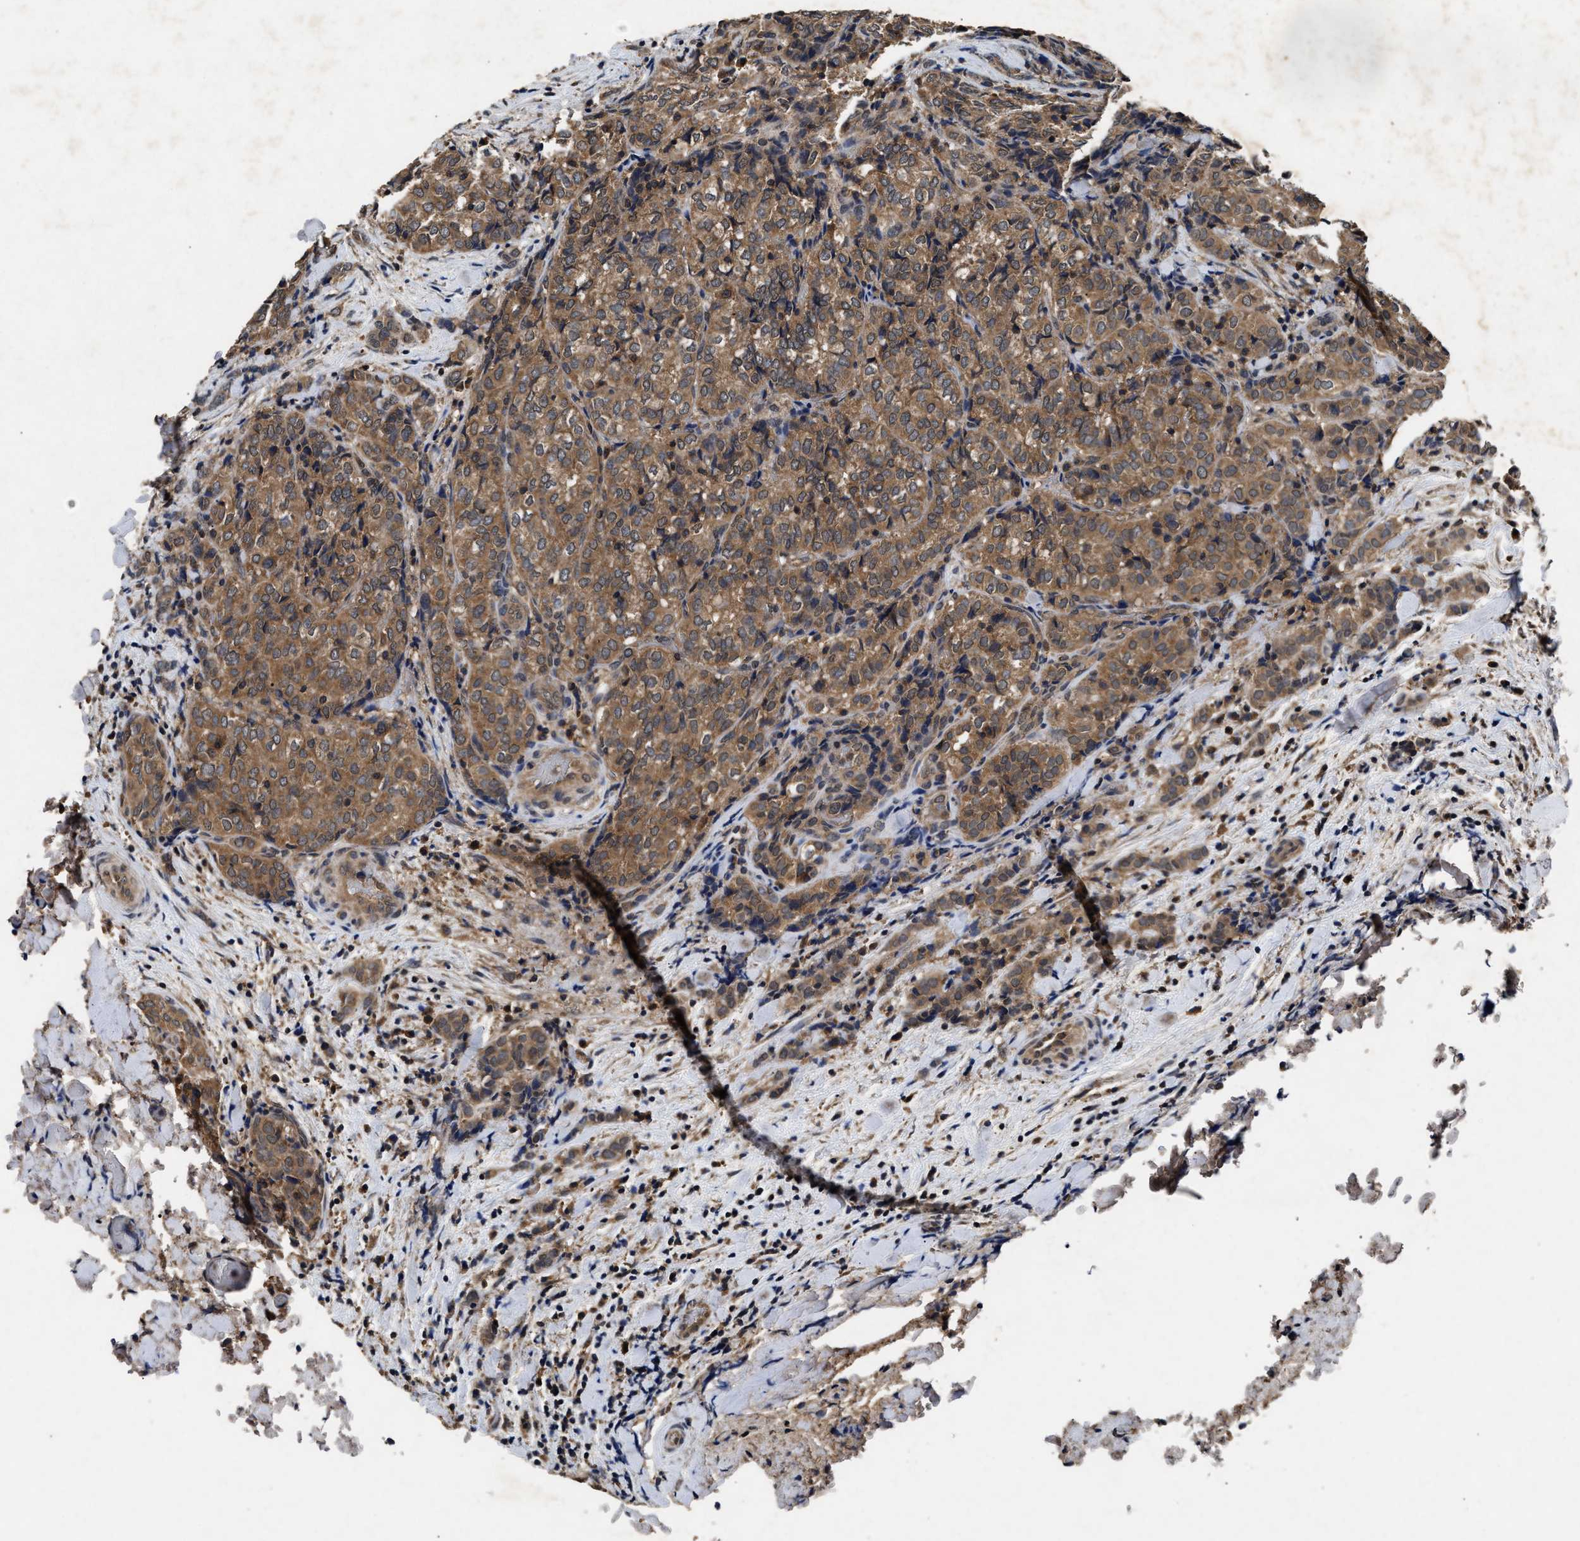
{"staining": {"intensity": "moderate", "quantity": ">75%", "location": "cytoplasmic/membranous"}, "tissue": "thyroid cancer", "cell_type": "Tumor cells", "image_type": "cancer", "snomed": [{"axis": "morphology", "description": "Normal tissue, NOS"}, {"axis": "morphology", "description": "Papillary adenocarcinoma, NOS"}, {"axis": "topography", "description": "Thyroid gland"}], "caption": "Tumor cells reveal medium levels of moderate cytoplasmic/membranous staining in about >75% of cells in human thyroid cancer (papillary adenocarcinoma).", "gene": "PDAP1", "patient": {"sex": "female", "age": 30}}